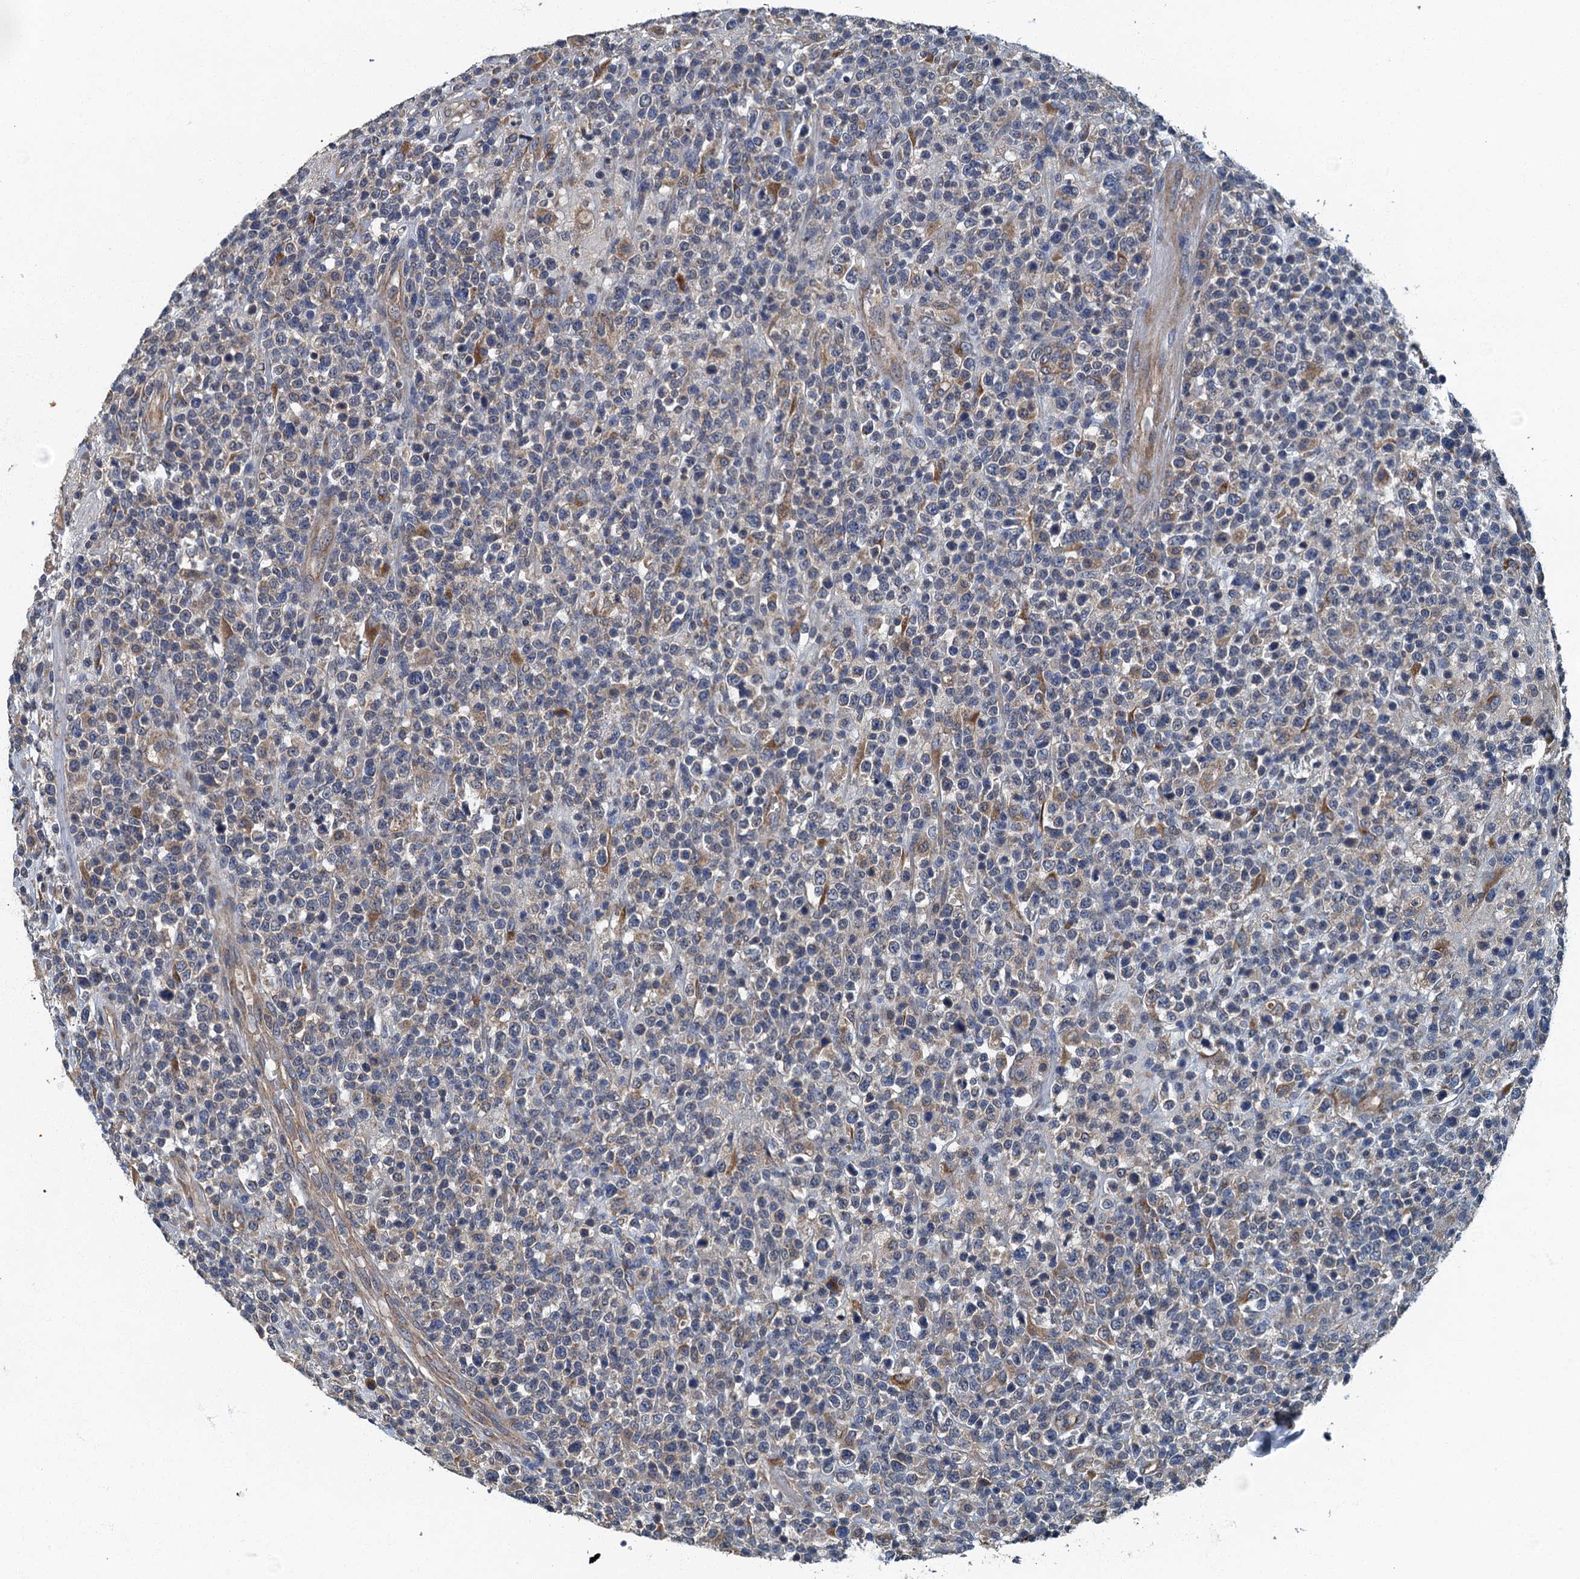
{"staining": {"intensity": "weak", "quantity": "<25%", "location": "cytoplasmic/membranous"}, "tissue": "lymphoma", "cell_type": "Tumor cells", "image_type": "cancer", "snomed": [{"axis": "morphology", "description": "Malignant lymphoma, non-Hodgkin's type, High grade"}, {"axis": "topography", "description": "Colon"}], "caption": "Tumor cells show no significant protein positivity in high-grade malignant lymphoma, non-Hodgkin's type. (DAB (3,3'-diaminobenzidine) IHC with hematoxylin counter stain).", "gene": "DDX49", "patient": {"sex": "female", "age": 53}}